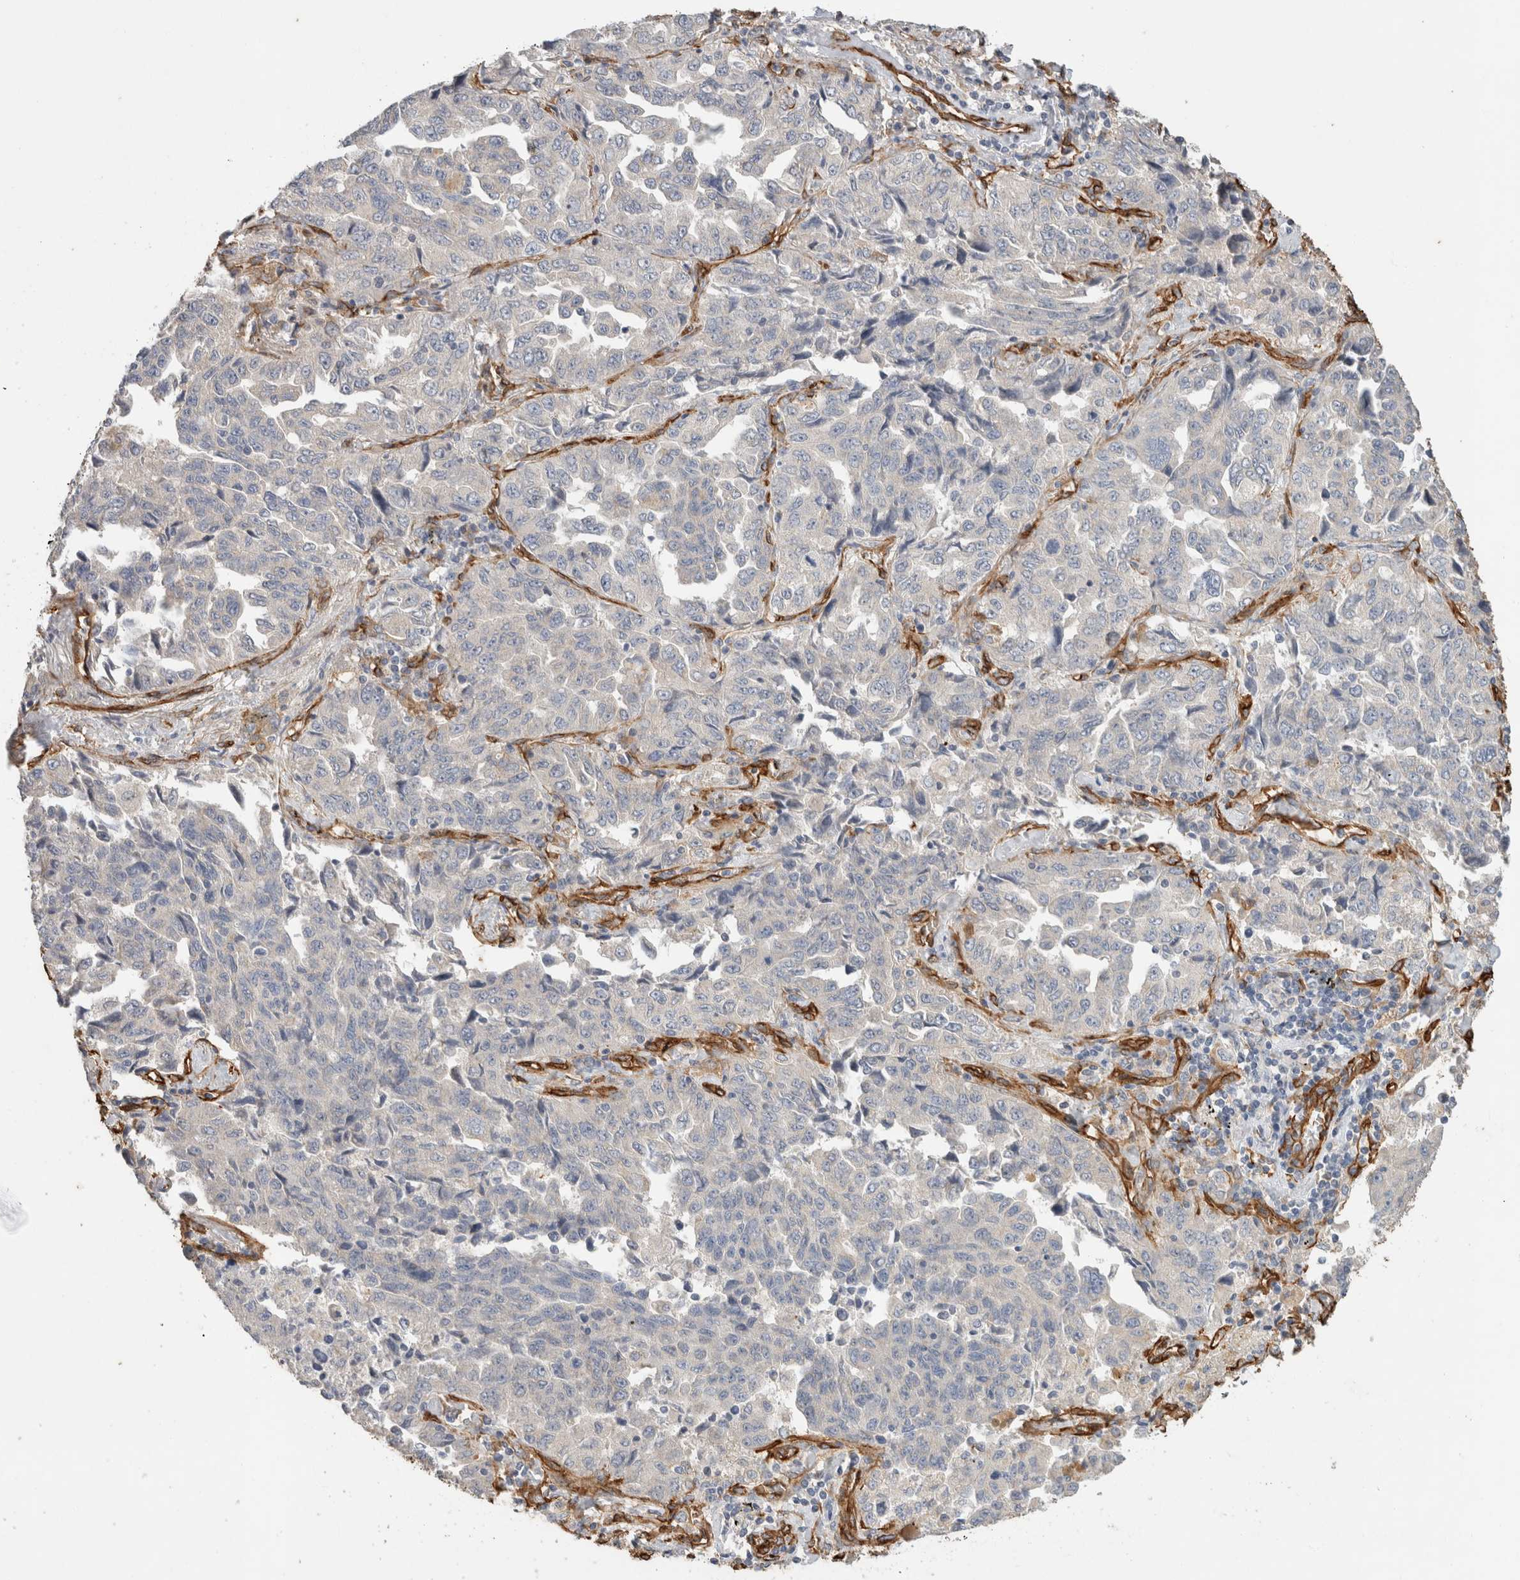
{"staining": {"intensity": "negative", "quantity": "none", "location": "none"}, "tissue": "lung cancer", "cell_type": "Tumor cells", "image_type": "cancer", "snomed": [{"axis": "morphology", "description": "Adenocarcinoma, NOS"}, {"axis": "topography", "description": "Lung"}], "caption": "Protein analysis of lung cancer (adenocarcinoma) reveals no significant expression in tumor cells.", "gene": "JMJD4", "patient": {"sex": "female", "age": 51}}